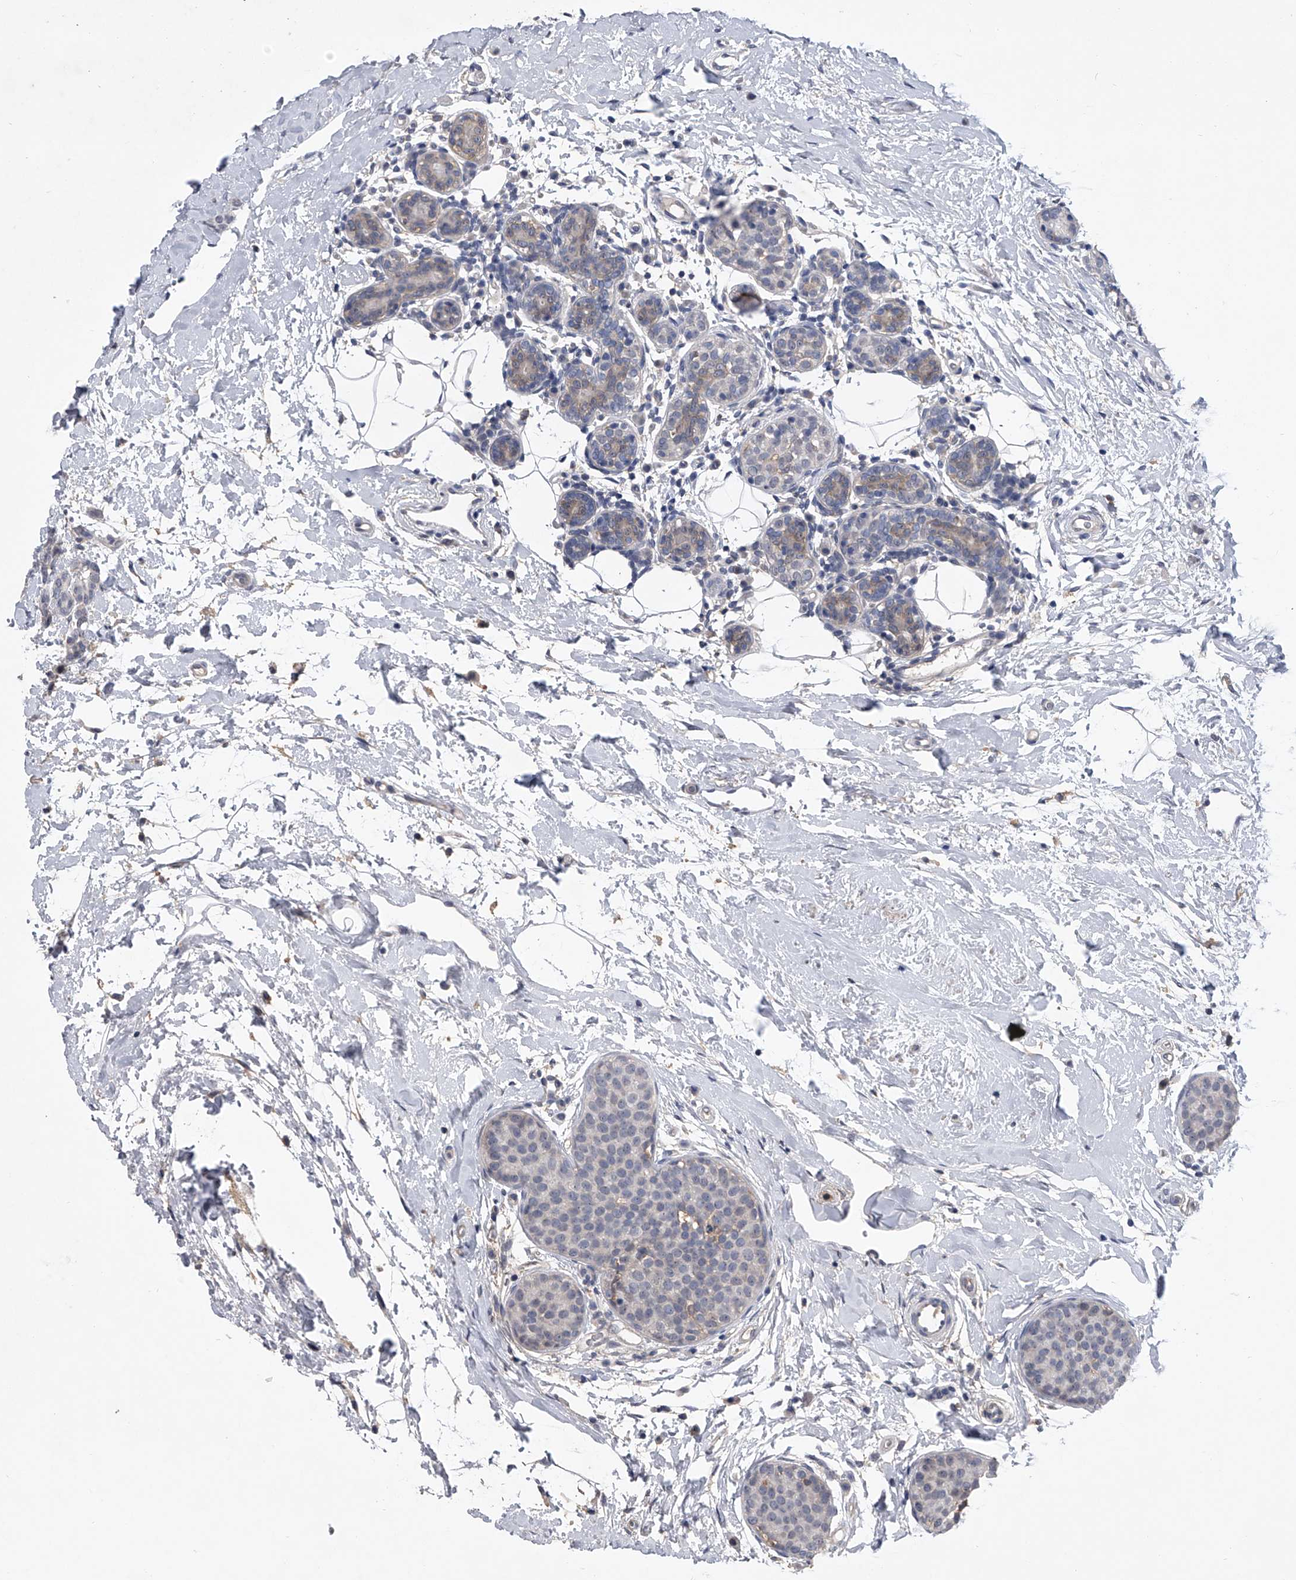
{"staining": {"intensity": "negative", "quantity": "none", "location": "none"}, "tissue": "breast cancer", "cell_type": "Tumor cells", "image_type": "cancer", "snomed": [{"axis": "morphology", "description": "Lobular carcinoma, in situ"}, {"axis": "morphology", "description": "Lobular carcinoma"}, {"axis": "topography", "description": "Breast"}], "caption": "IHC of breast cancer shows no positivity in tumor cells.", "gene": "MAP4K3", "patient": {"sex": "female", "age": 41}}